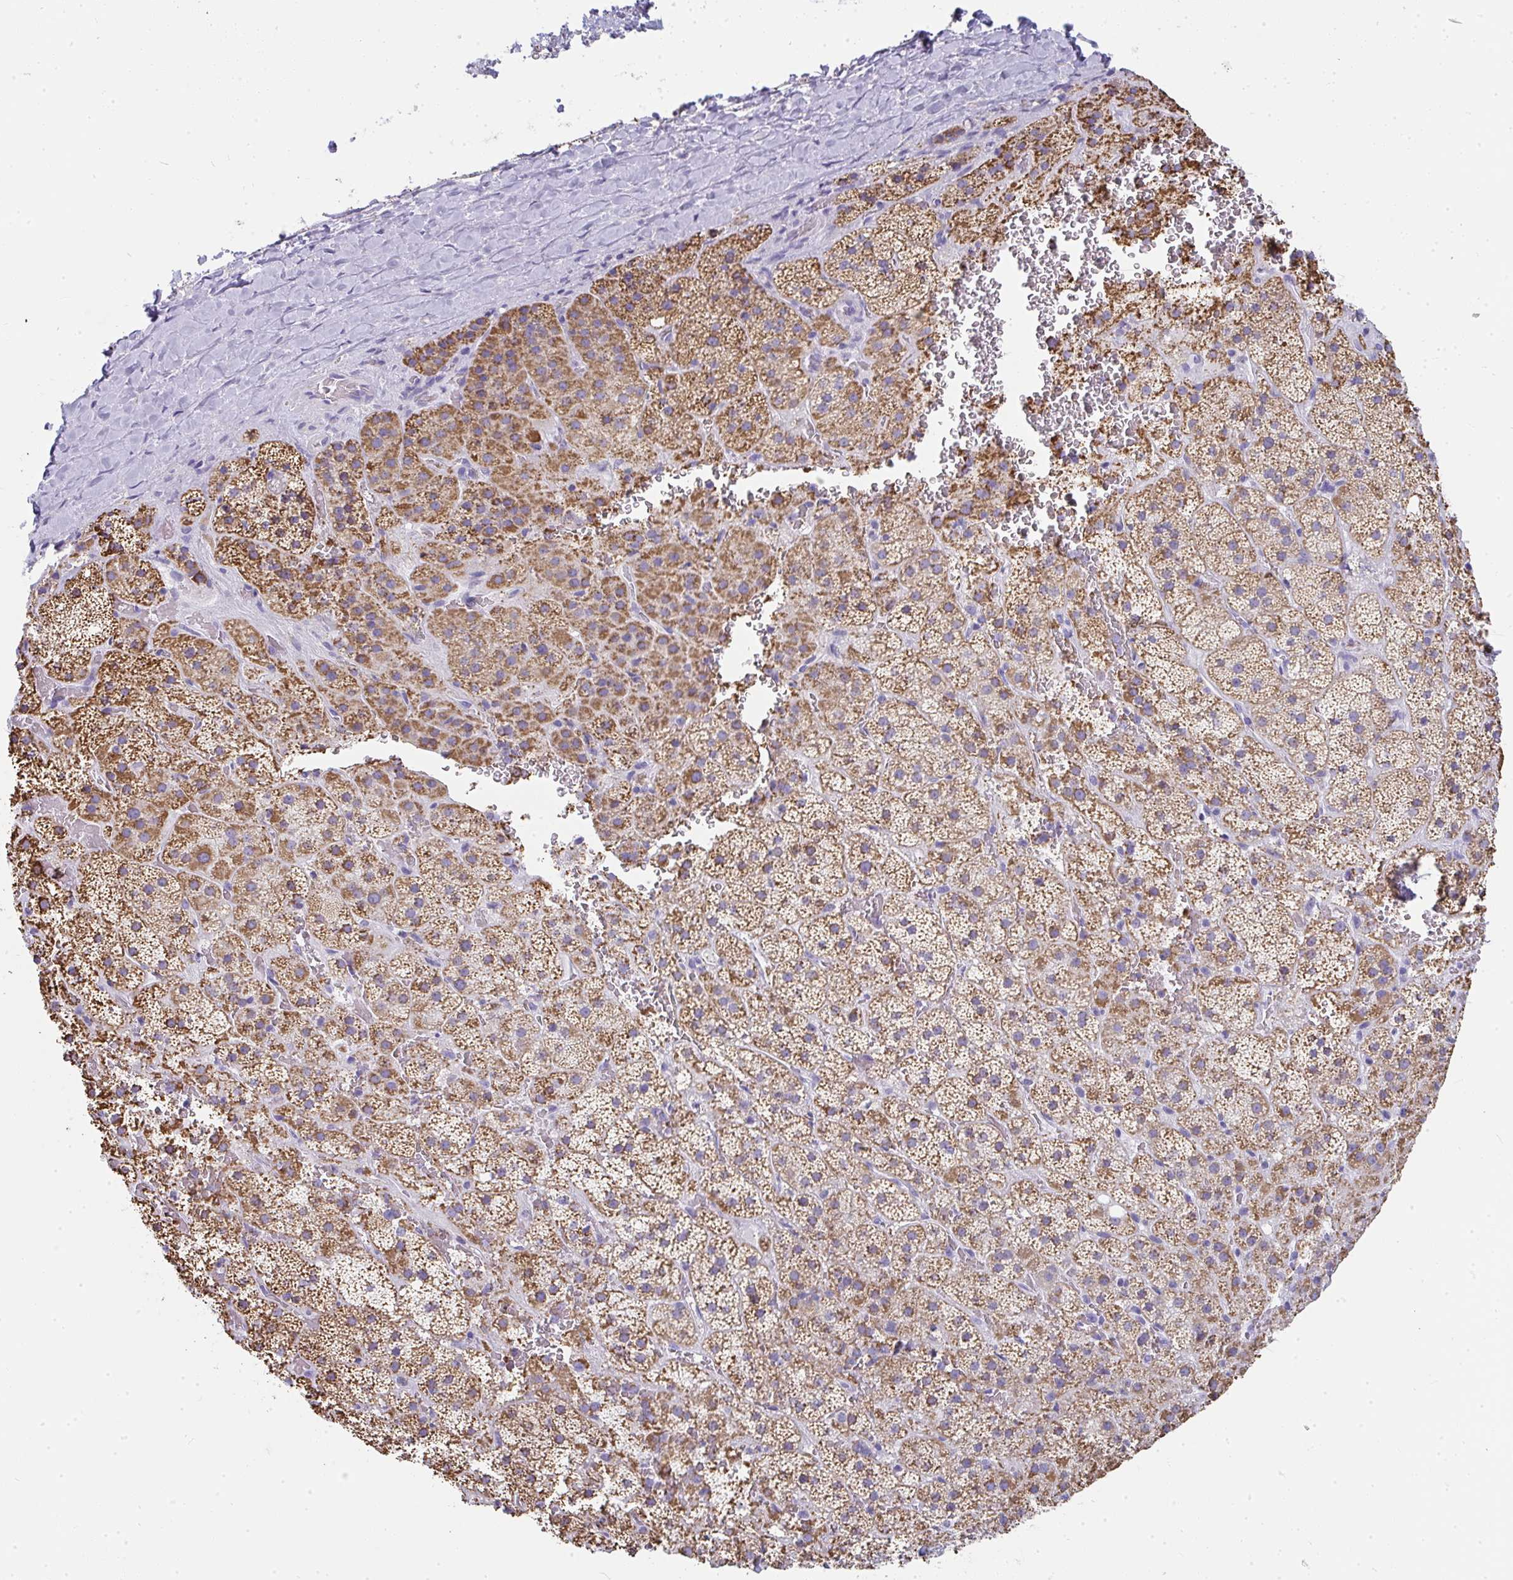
{"staining": {"intensity": "moderate", "quantity": ">75%", "location": "cytoplasmic/membranous"}, "tissue": "adrenal gland", "cell_type": "Glandular cells", "image_type": "normal", "snomed": [{"axis": "morphology", "description": "Normal tissue, NOS"}, {"axis": "topography", "description": "Adrenal gland"}], "caption": "Immunohistochemistry micrograph of unremarkable adrenal gland: adrenal gland stained using immunohistochemistry shows medium levels of moderate protein expression localized specifically in the cytoplasmic/membranous of glandular cells, appearing as a cytoplasmic/membranous brown color.", "gene": "SLC6A1", "patient": {"sex": "male", "age": 57}}